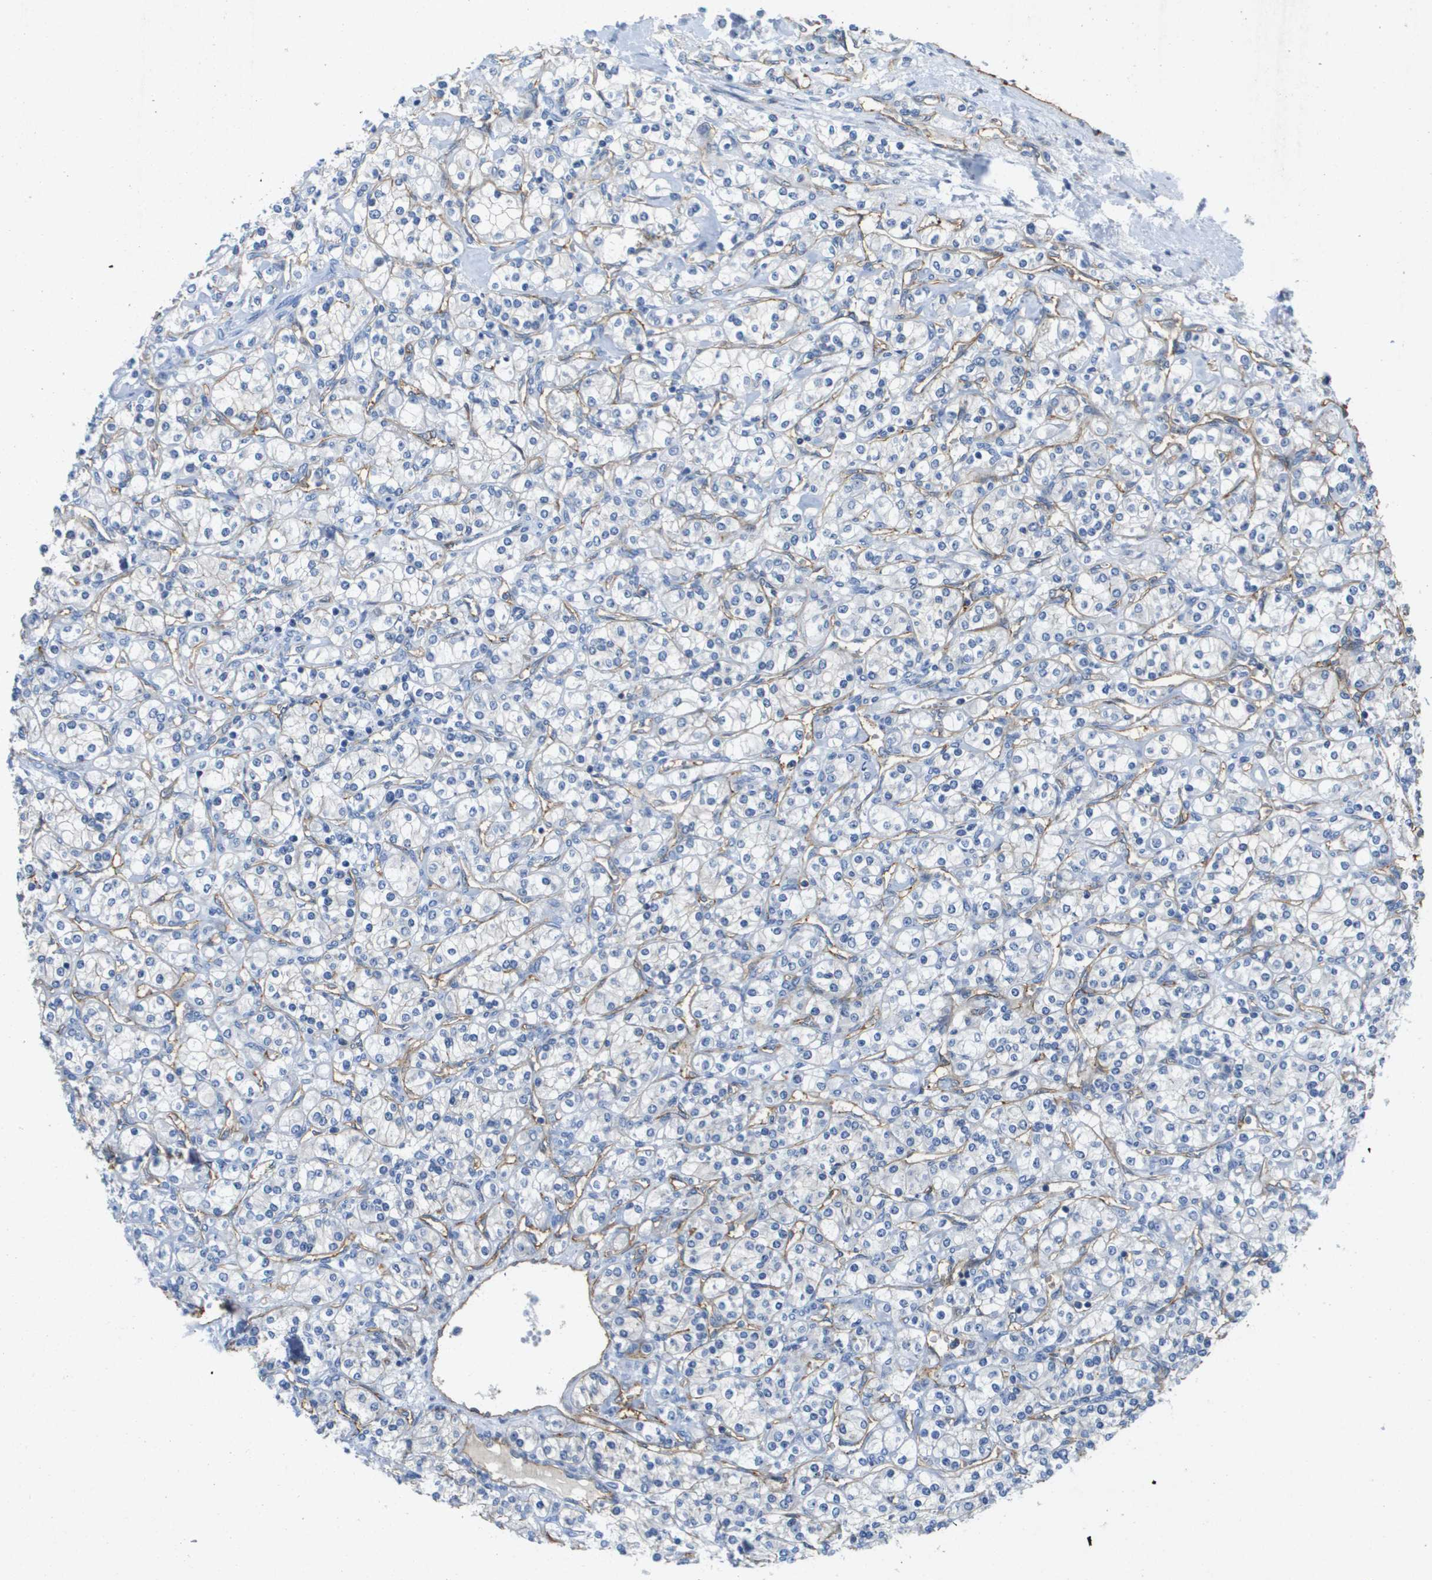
{"staining": {"intensity": "negative", "quantity": "none", "location": "none"}, "tissue": "renal cancer", "cell_type": "Tumor cells", "image_type": "cancer", "snomed": [{"axis": "morphology", "description": "Adenocarcinoma, NOS"}, {"axis": "topography", "description": "Kidney"}], "caption": "DAB (3,3'-diaminobenzidine) immunohistochemical staining of human adenocarcinoma (renal) demonstrates no significant positivity in tumor cells. (Stains: DAB immunohistochemistry (IHC) with hematoxylin counter stain, Microscopy: brightfield microscopy at high magnification).", "gene": "ITGA6", "patient": {"sex": "male", "age": 77}}